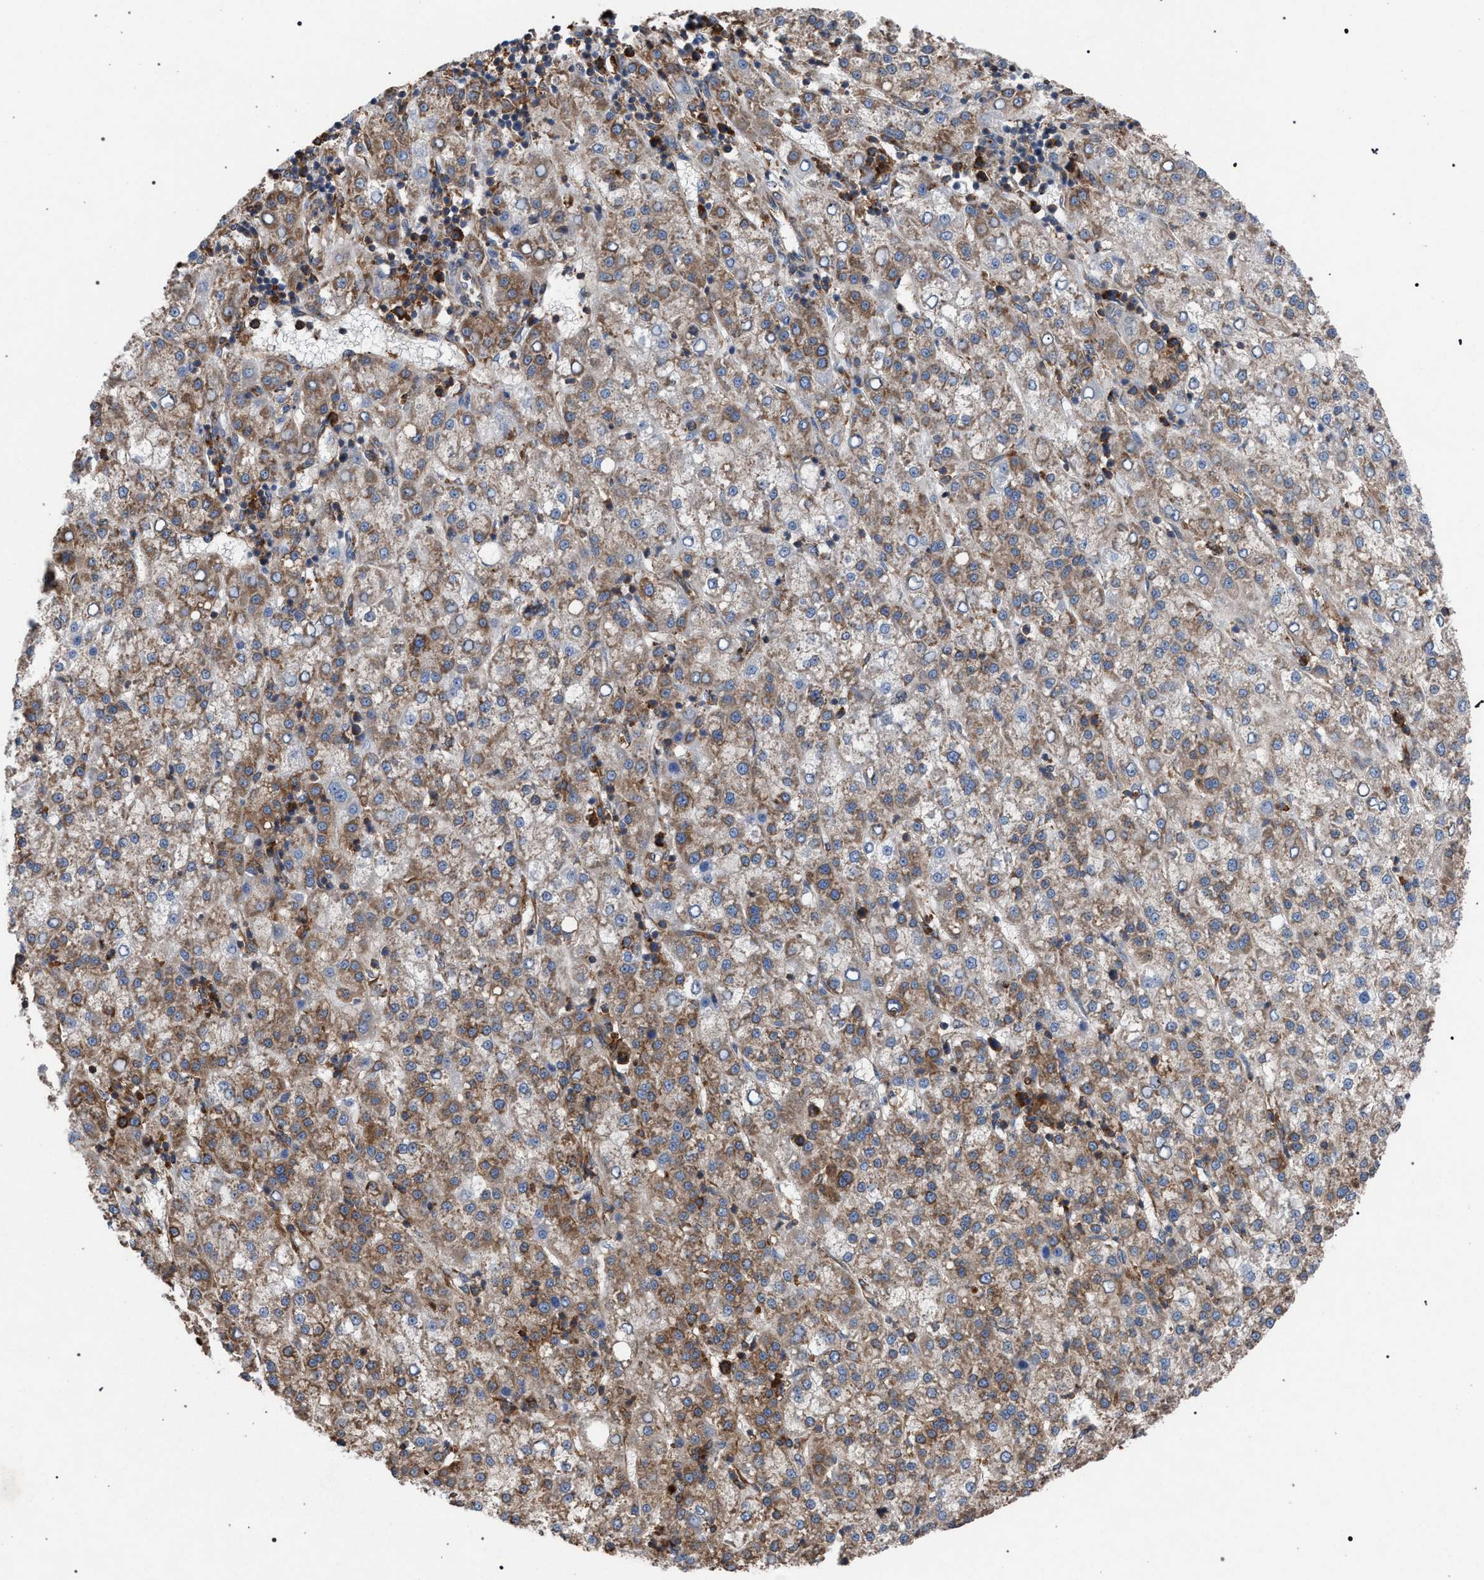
{"staining": {"intensity": "moderate", "quantity": ">75%", "location": "cytoplasmic/membranous"}, "tissue": "liver cancer", "cell_type": "Tumor cells", "image_type": "cancer", "snomed": [{"axis": "morphology", "description": "Carcinoma, Hepatocellular, NOS"}, {"axis": "topography", "description": "Liver"}], "caption": "Immunohistochemical staining of liver hepatocellular carcinoma exhibits medium levels of moderate cytoplasmic/membranous protein expression in approximately >75% of tumor cells.", "gene": "CDR2L", "patient": {"sex": "female", "age": 58}}